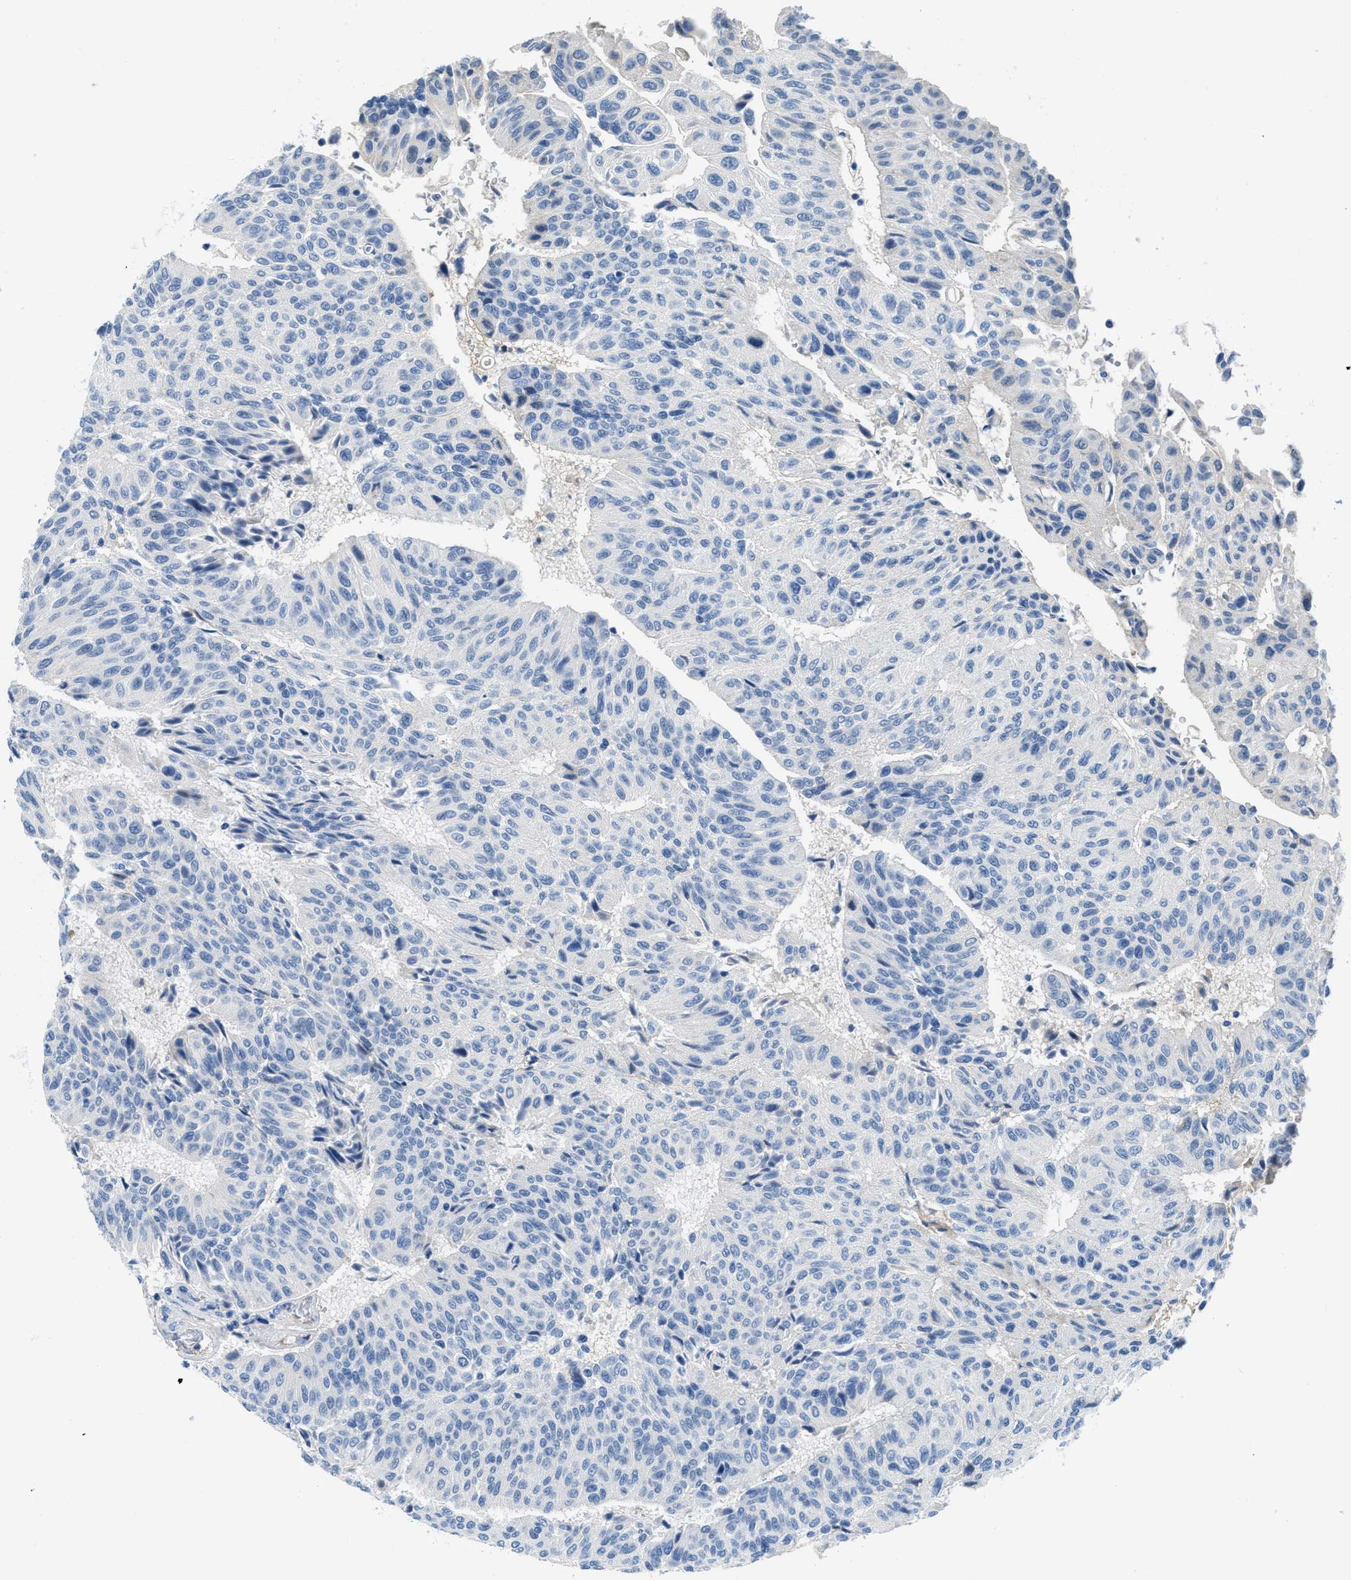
{"staining": {"intensity": "negative", "quantity": "none", "location": "none"}, "tissue": "urothelial cancer", "cell_type": "Tumor cells", "image_type": "cancer", "snomed": [{"axis": "morphology", "description": "Urothelial carcinoma, High grade"}, {"axis": "topography", "description": "Urinary bladder"}], "caption": "The micrograph reveals no staining of tumor cells in urothelial cancer. (Stains: DAB IHC with hematoxylin counter stain, Microscopy: brightfield microscopy at high magnification).", "gene": "MBL2", "patient": {"sex": "male", "age": 66}}